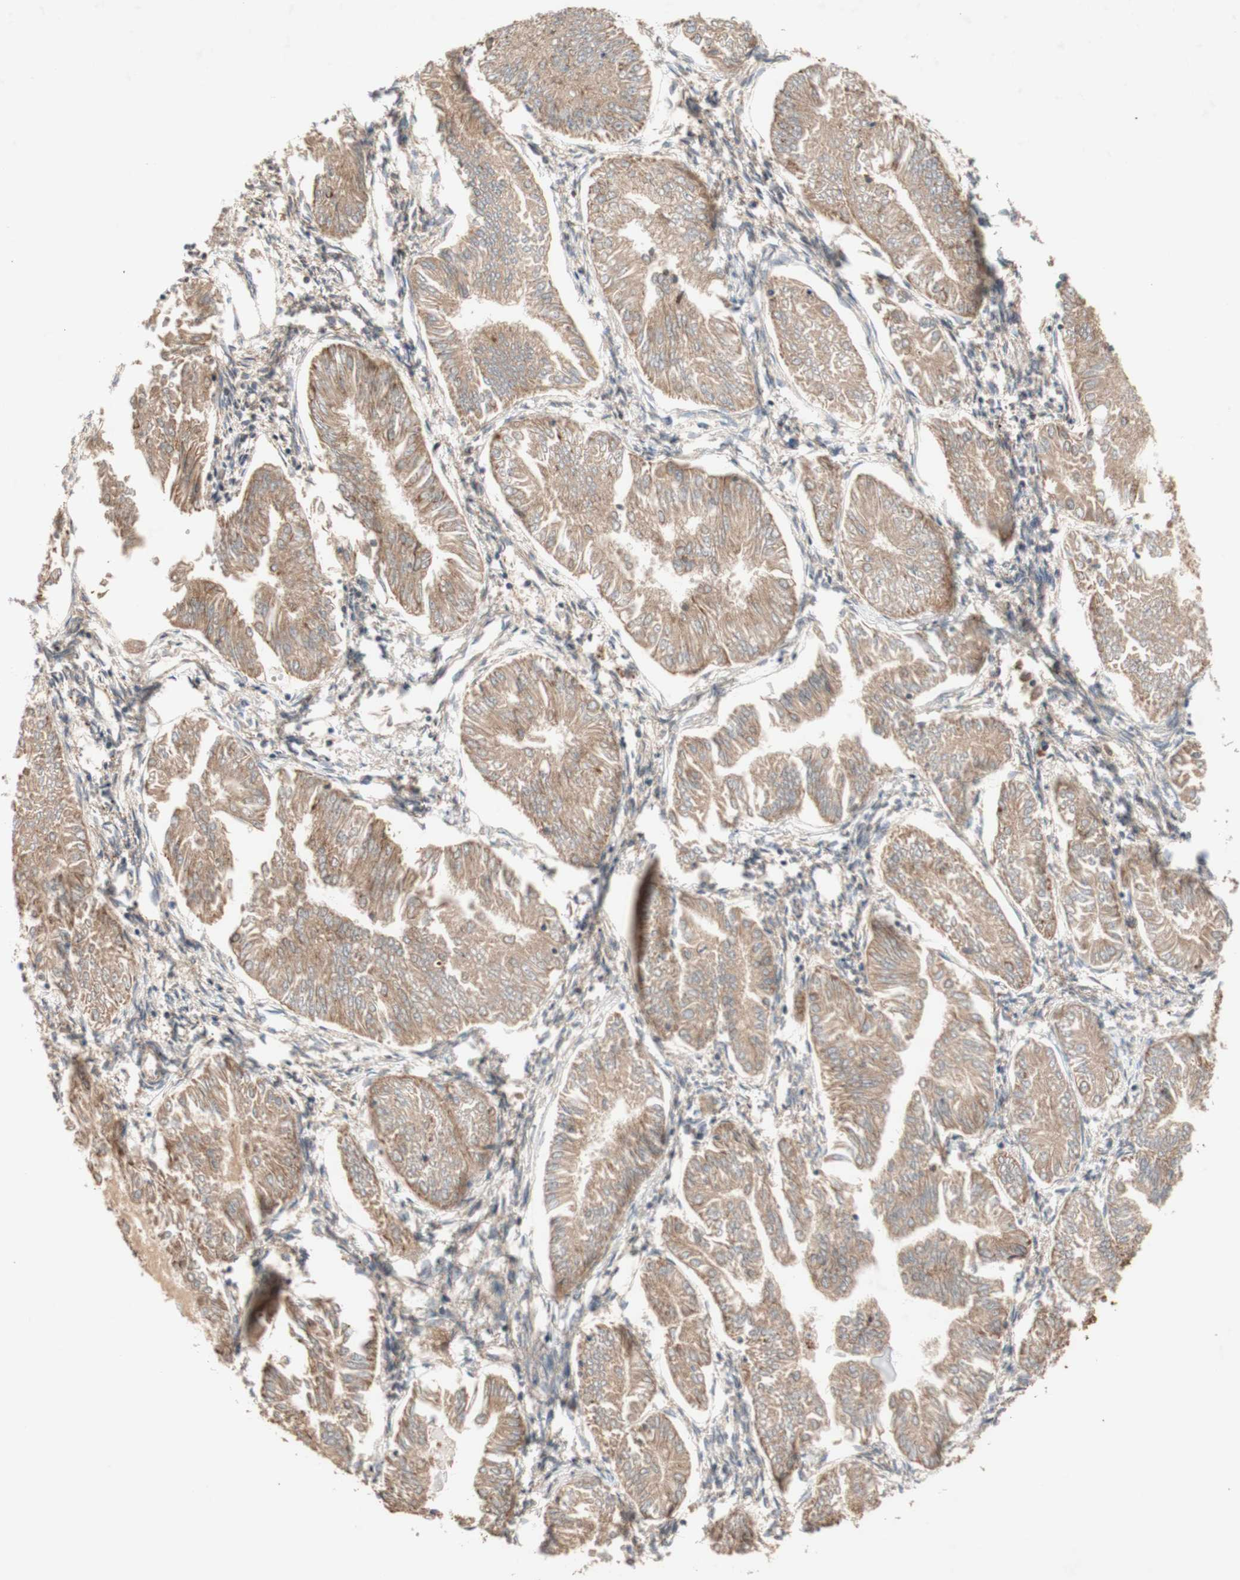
{"staining": {"intensity": "moderate", "quantity": ">75%", "location": "cytoplasmic/membranous"}, "tissue": "endometrial cancer", "cell_type": "Tumor cells", "image_type": "cancer", "snomed": [{"axis": "morphology", "description": "Adenocarcinoma, NOS"}, {"axis": "topography", "description": "Endometrium"}], "caption": "Protein expression analysis of endometrial adenocarcinoma reveals moderate cytoplasmic/membranous staining in approximately >75% of tumor cells.", "gene": "DDOST", "patient": {"sex": "female", "age": 53}}